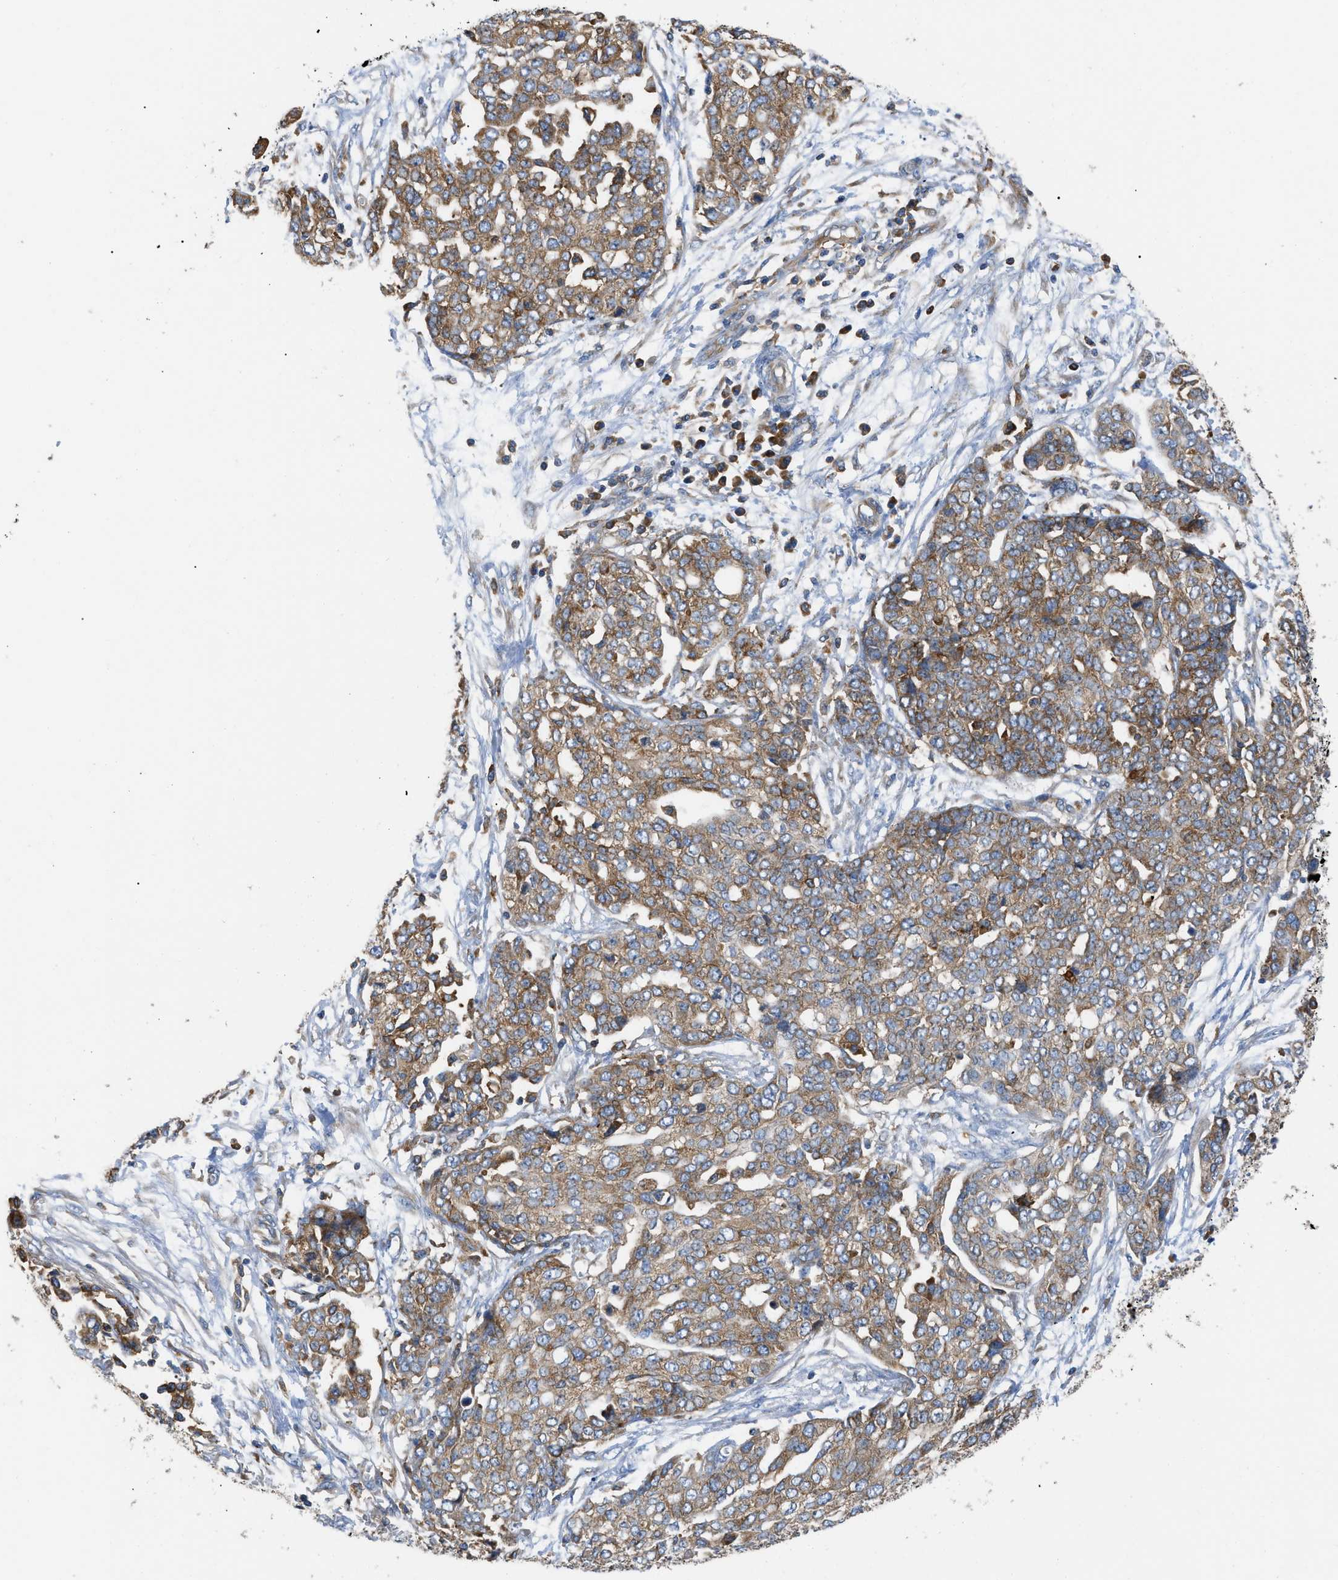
{"staining": {"intensity": "moderate", "quantity": ">75%", "location": "cytoplasmic/membranous"}, "tissue": "ovarian cancer", "cell_type": "Tumor cells", "image_type": "cancer", "snomed": [{"axis": "morphology", "description": "Cystadenocarcinoma, serous, NOS"}, {"axis": "topography", "description": "Soft tissue"}, {"axis": "topography", "description": "Ovary"}], "caption": "DAB immunohistochemical staining of human serous cystadenocarcinoma (ovarian) shows moderate cytoplasmic/membranous protein staining in approximately >75% of tumor cells.", "gene": "GPAT4", "patient": {"sex": "female", "age": 57}}